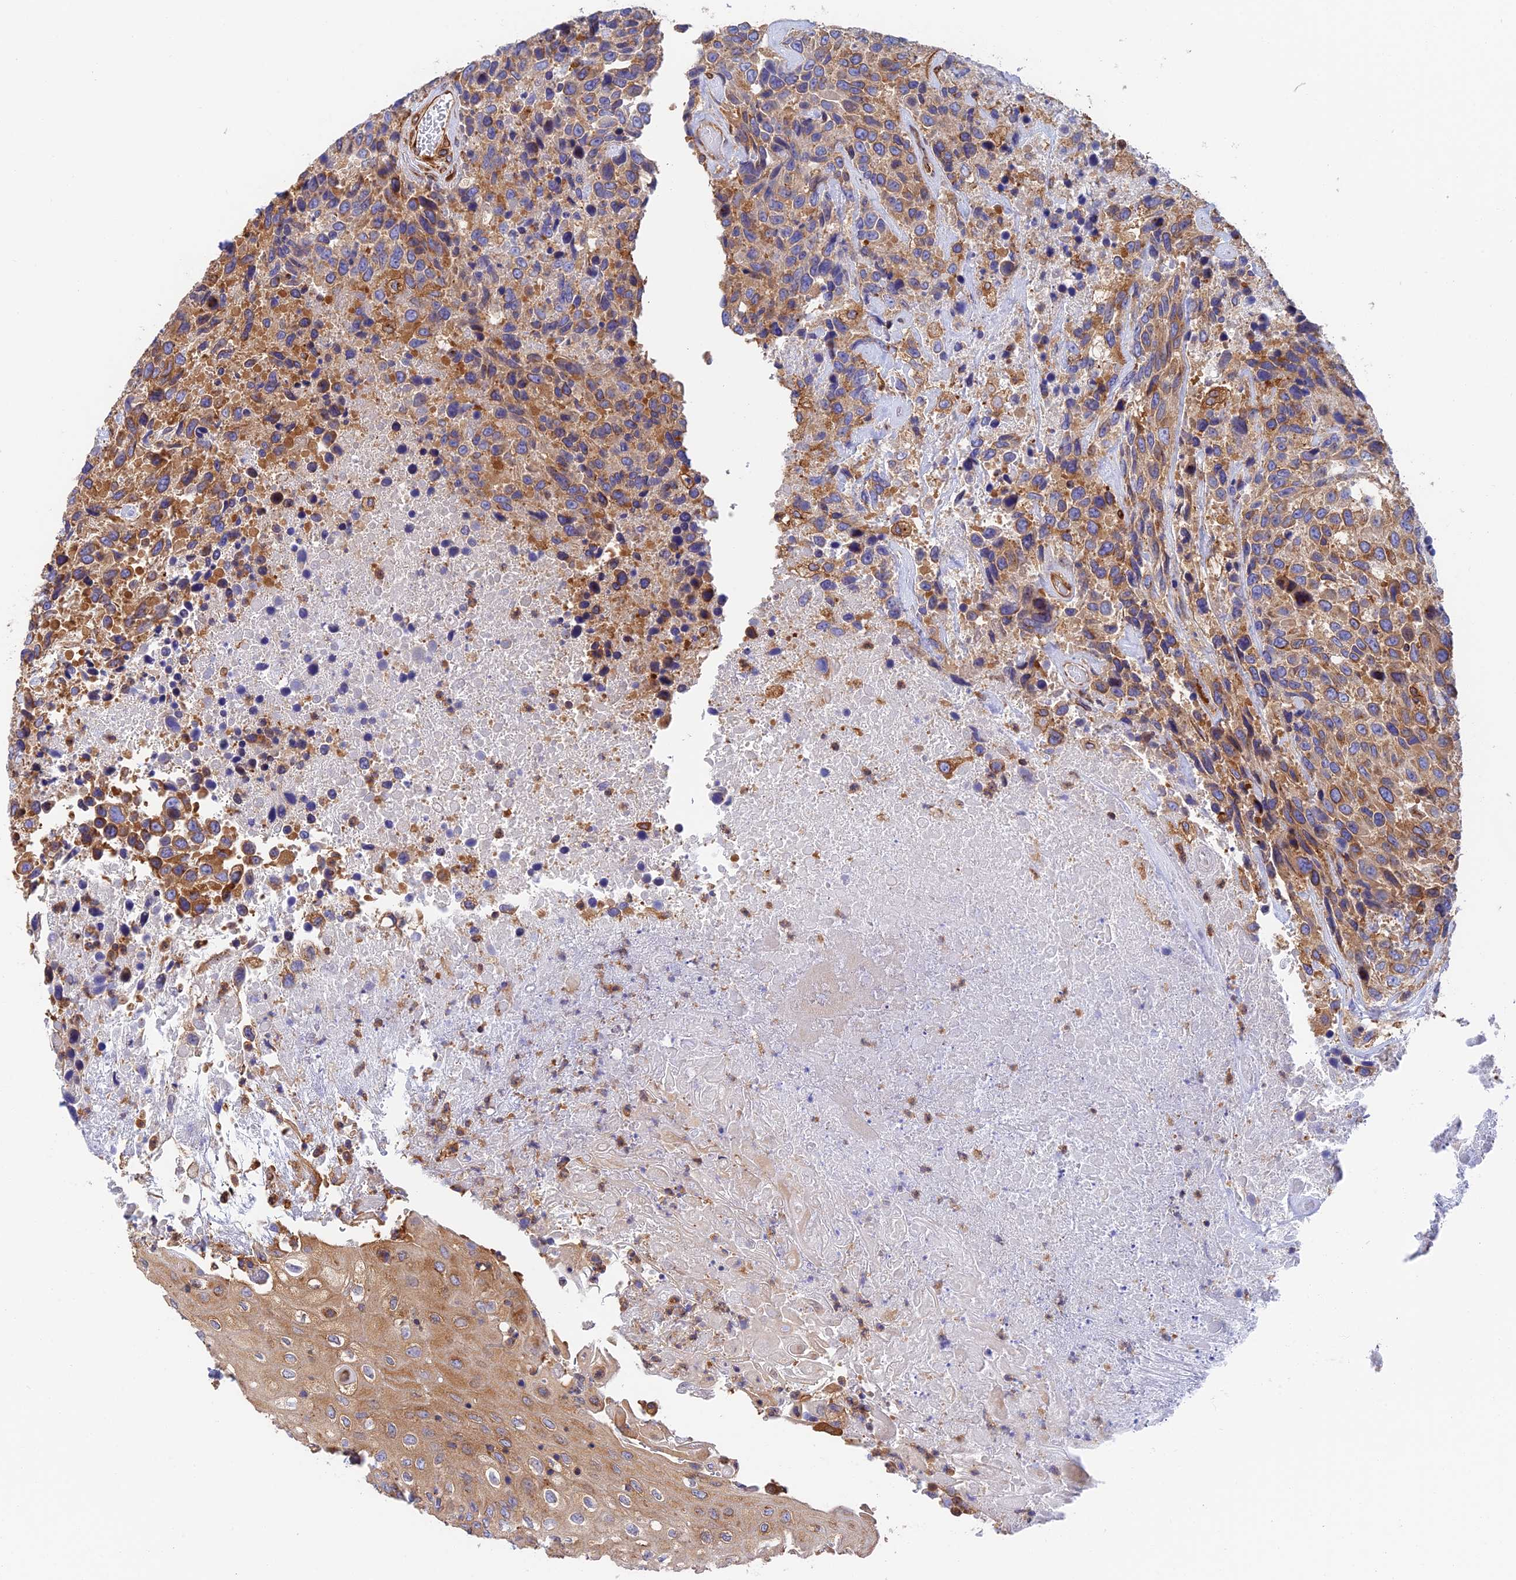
{"staining": {"intensity": "moderate", "quantity": ">75%", "location": "cytoplasmic/membranous"}, "tissue": "urothelial cancer", "cell_type": "Tumor cells", "image_type": "cancer", "snomed": [{"axis": "morphology", "description": "Urothelial carcinoma, High grade"}, {"axis": "topography", "description": "Urinary bladder"}], "caption": "About >75% of tumor cells in human urothelial cancer reveal moderate cytoplasmic/membranous protein expression as visualized by brown immunohistochemical staining.", "gene": "DCTN2", "patient": {"sex": "female", "age": 70}}